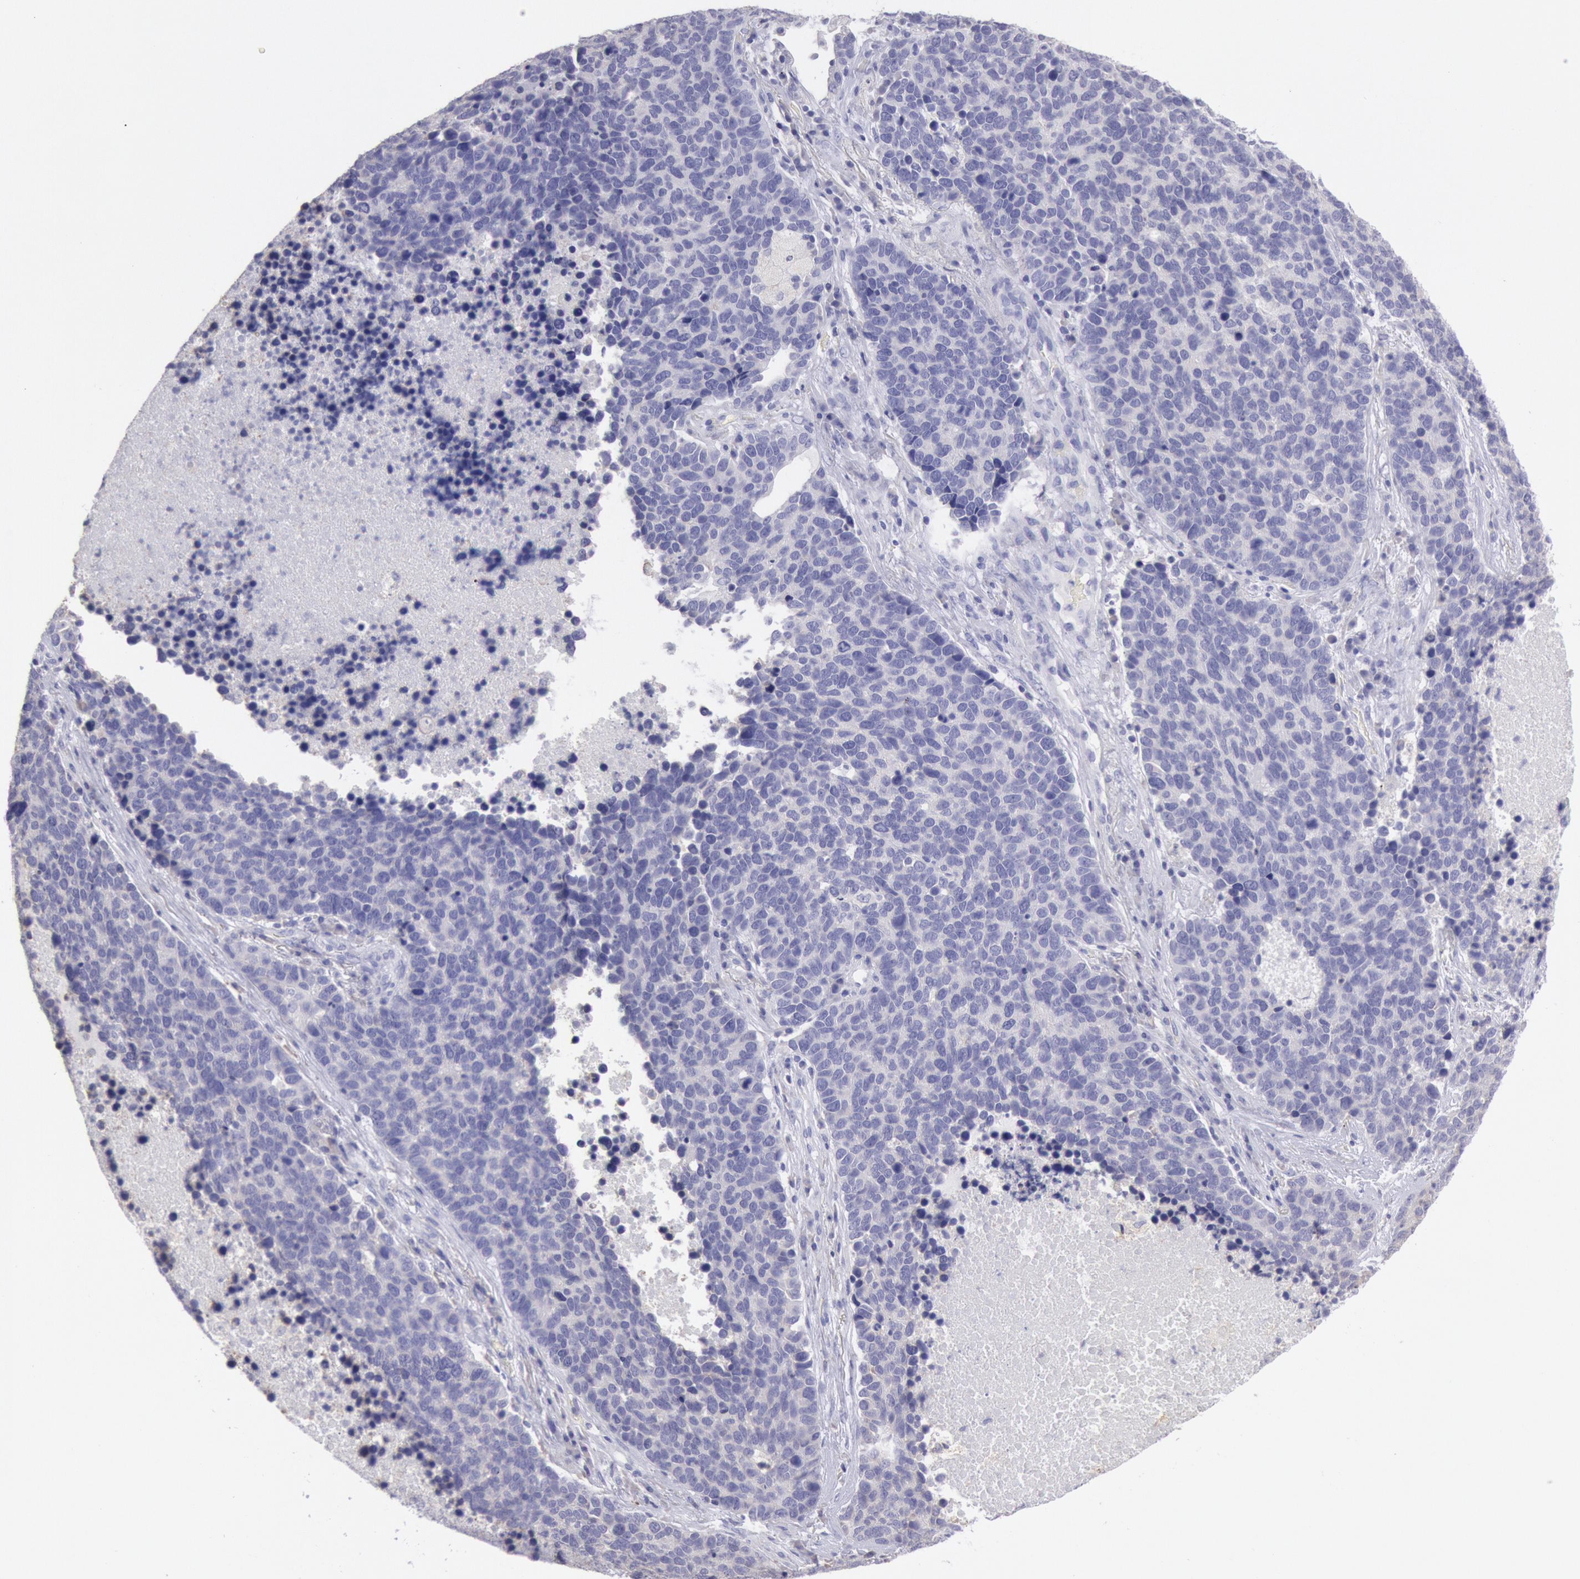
{"staining": {"intensity": "negative", "quantity": "none", "location": "none"}, "tissue": "lung cancer", "cell_type": "Tumor cells", "image_type": "cancer", "snomed": [{"axis": "morphology", "description": "Neoplasm, malignant, NOS"}, {"axis": "topography", "description": "Lung"}], "caption": "The immunohistochemistry (IHC) photomicrograph has no significant positivity in tumor cells of lung neoplasm (malignant) tissue.", "gene": "MYH7", "patient": {"sex": "female", "age": 75}}